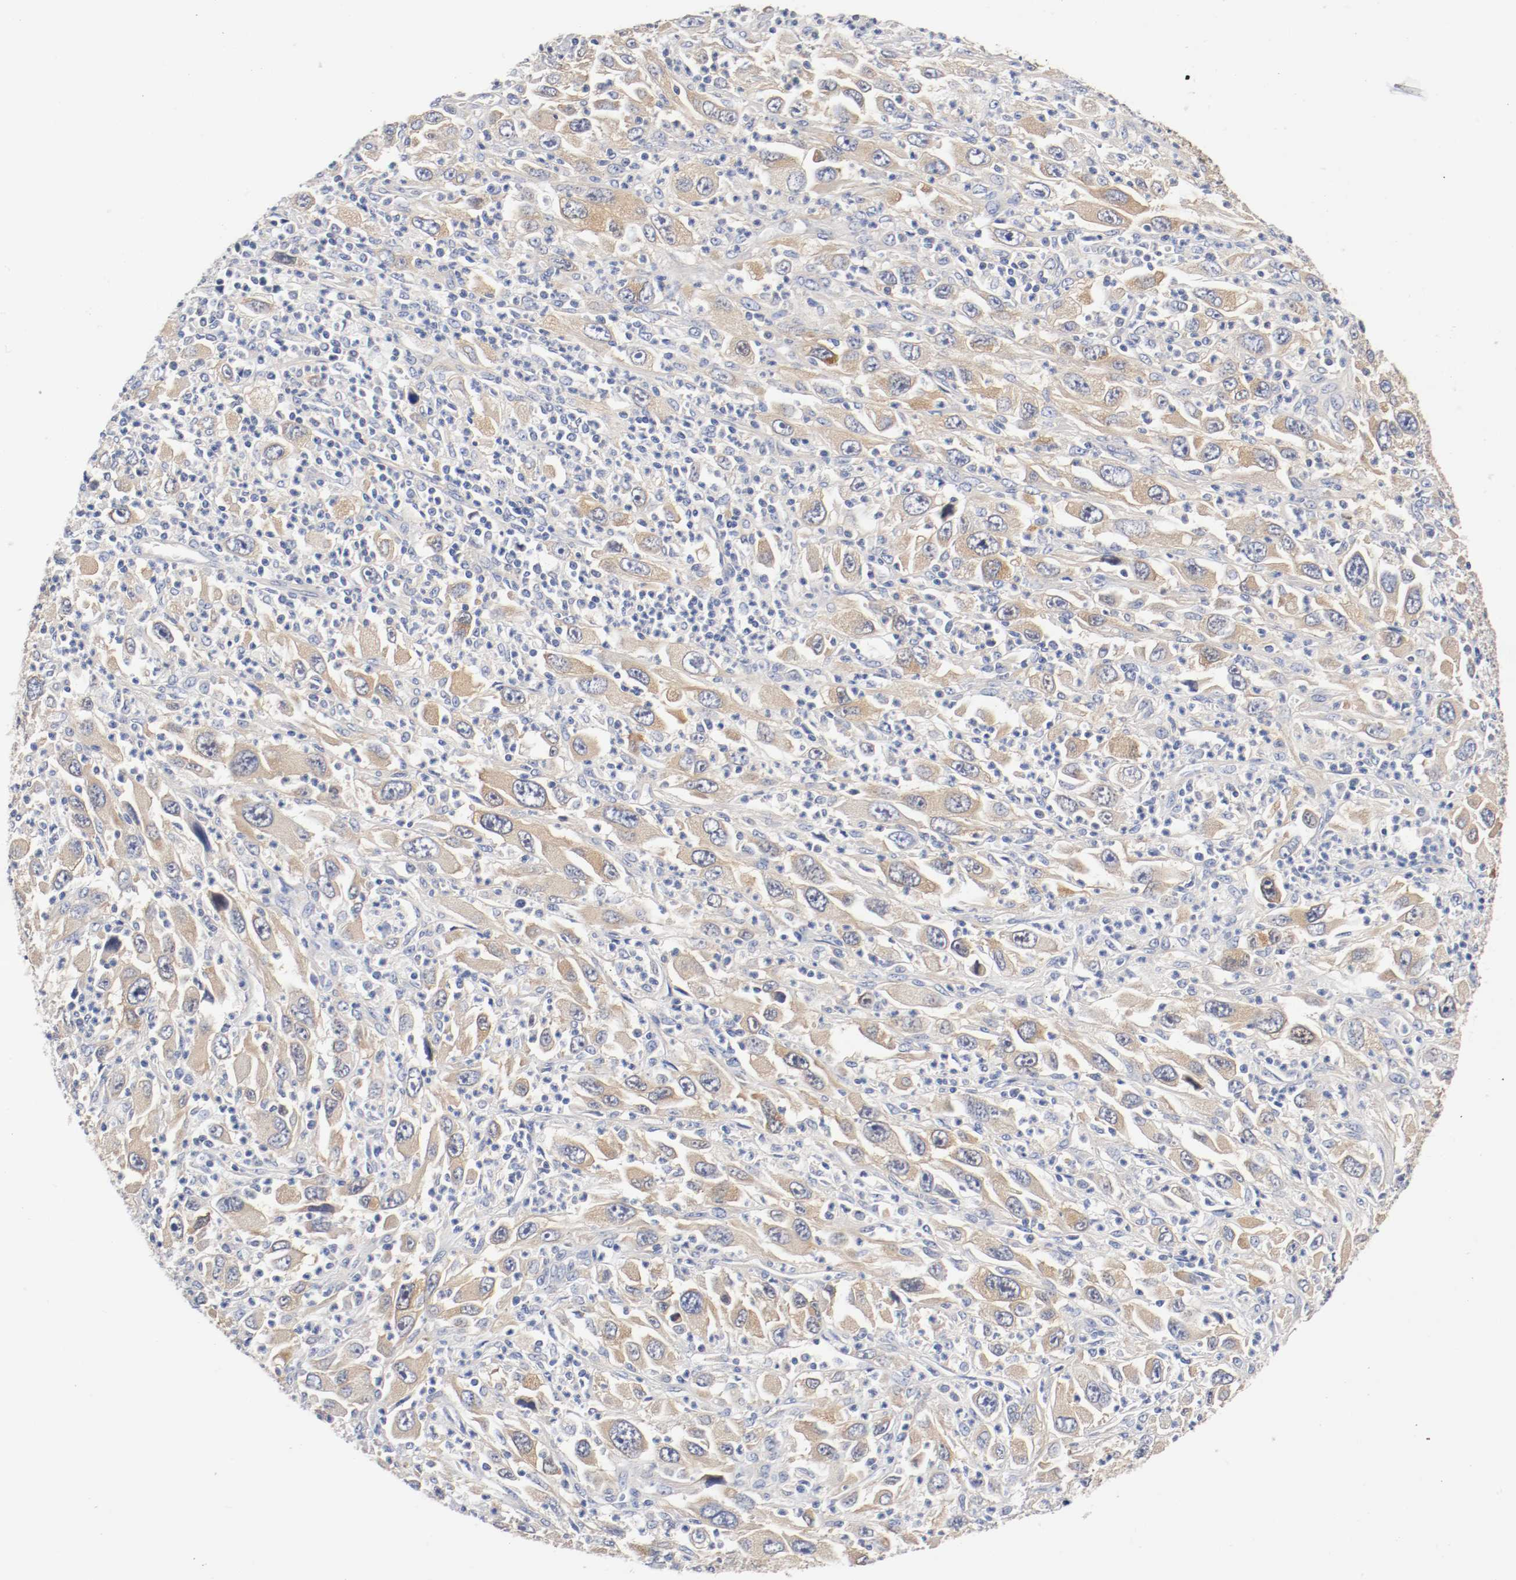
{"staining": {"intensity": "moderate", "quantity": ">75%", "location": "cytoplasmic/membranous"}, "tissue": "melanoma", "cell_type": "Tumor cells", "image_type": "cancer", "snomed": [{"axis": "morphology", "description": "Malignant melanoma, Metastatic site"}, {"axis": "topography", "description": "Skin"}], "caption": "This is a photomicrograph of IHC staining of melanoma, which shows moderate expression in the cytoplasmic/membranous of tumor cells.", "gene": "HGS", "patient": {"sex": "female", "age": 56}}